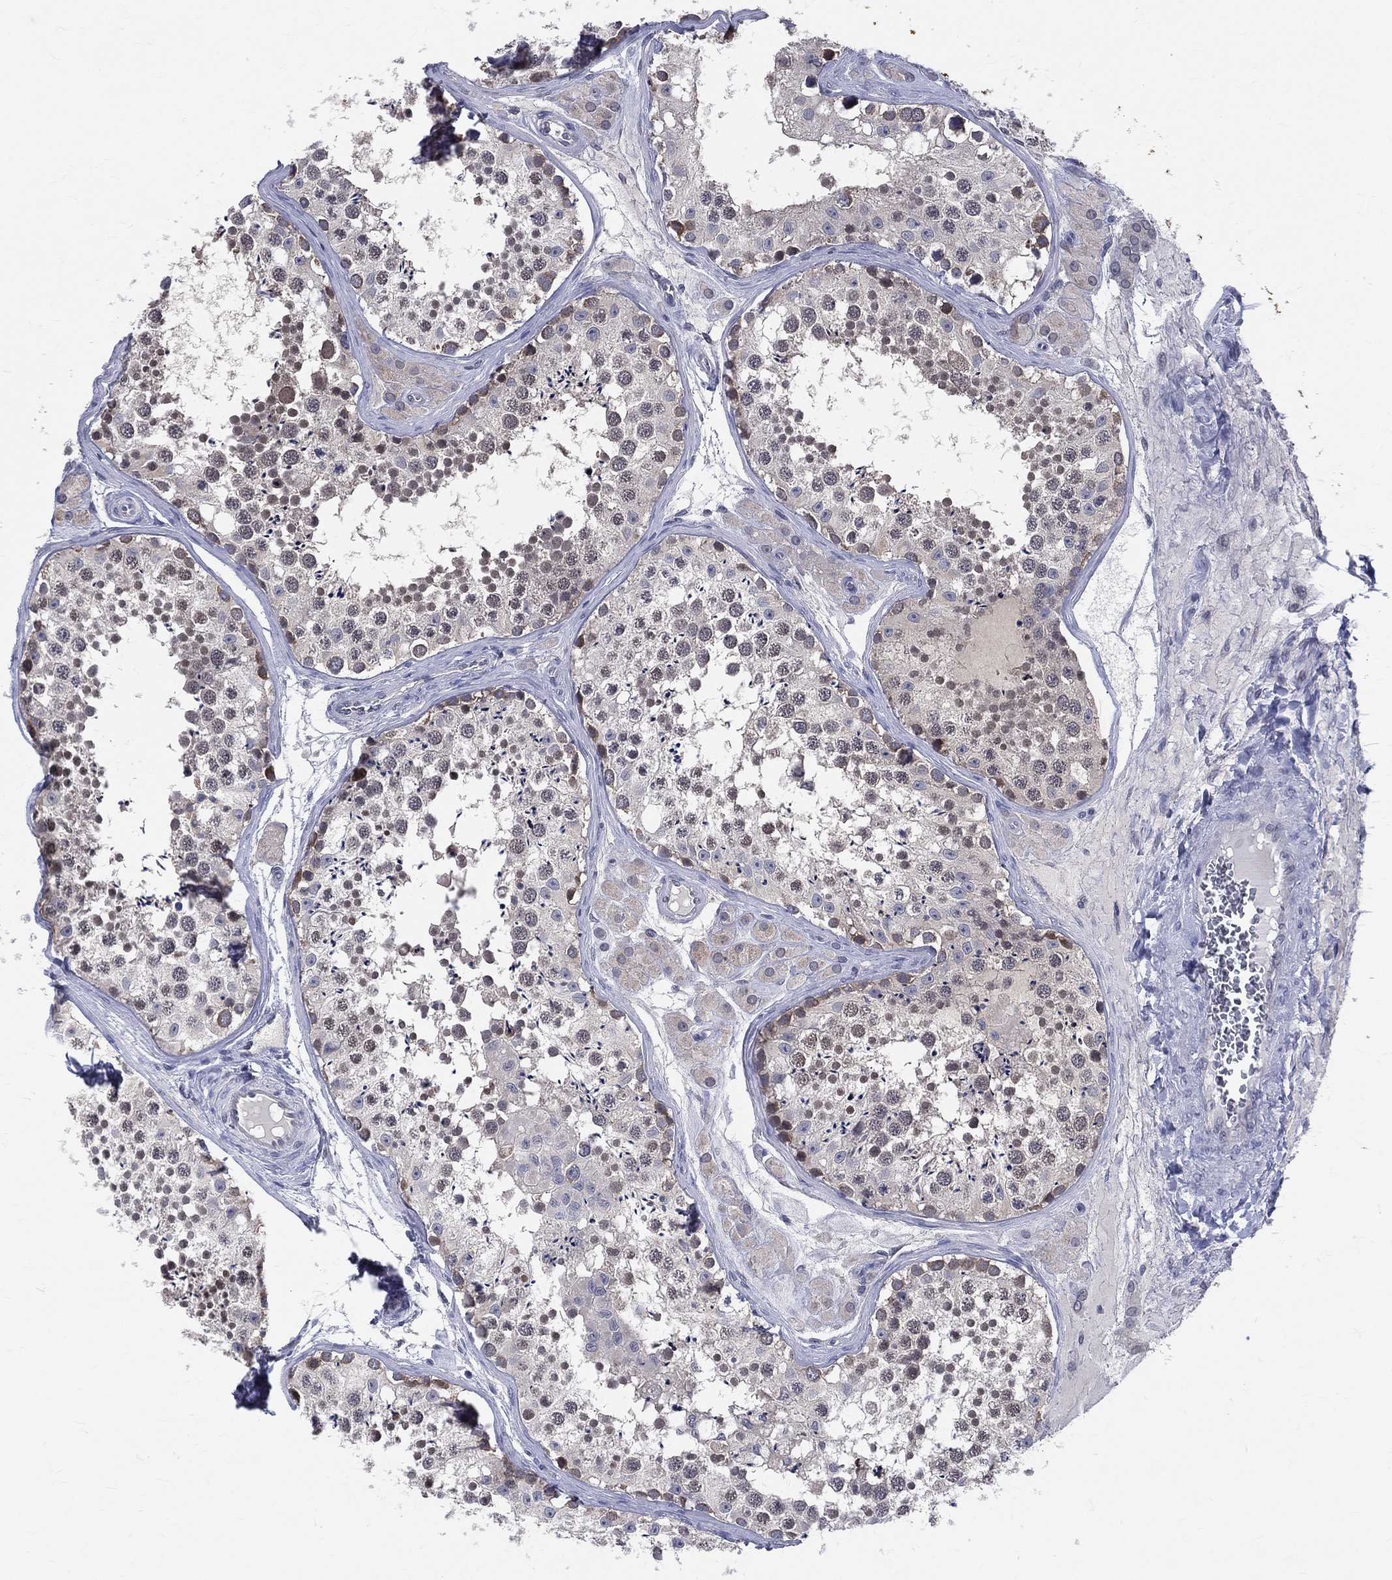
{"staining": {"intensity": "weak", "quantity": "25%-75%", "location": "cytoplasmic/membranous,nuclear"}, "tissue": "testis", "cell_type": "Cells in seminiferous ducts", "image_type": "normal", "snomed": [{"axis": "morphology", "description": "Normal tissue, NOS"}, {"axis": "topography", "description": "Testis"}], "caption": "An immunohistochemistry image of normal tissue is shown. Protein staining in brown shows weak cytoplasmic/membranous,nuclear positivity in testis within cells in seminiferous ducts.", "gene": "DLG4", "patient": {"sex": "male", "age": 31}}